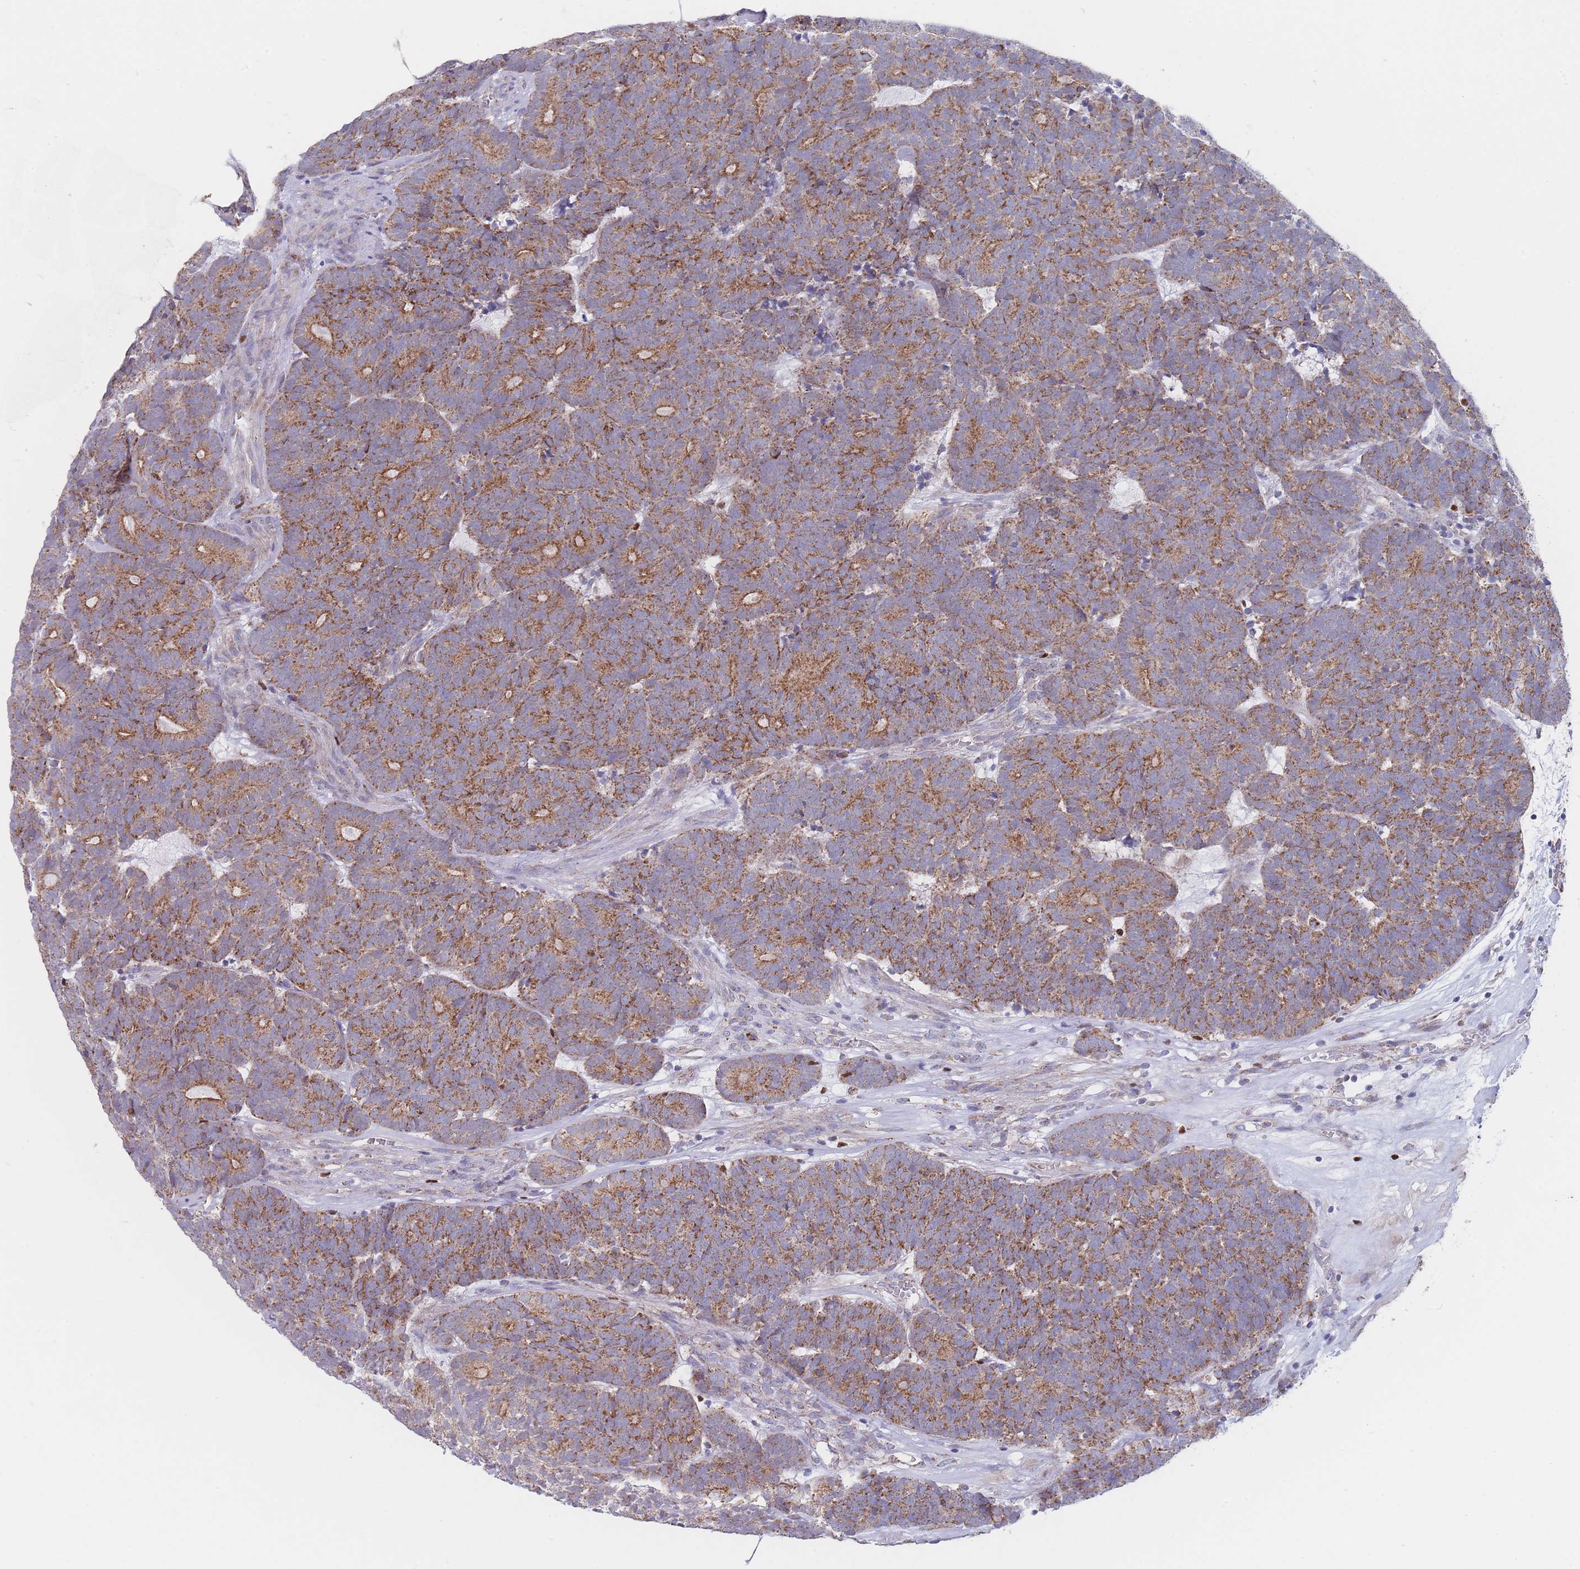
{"staining": {"intensity": "moderate", "quantity": ">75%", "location": "cytoplasmic/membranous"}, "tissue": "head and neck cancer", "cell_type": "Tumor cells", "image_type": "cancer", "snomed": [{"axis": "morphology", "description": "Adenocarcinoma, NOS"}, {"axis": "topography", "description": "Head-Neck"}], "caption": "DAB (3,3'-diaminobenzidine) immunohistochemical staining of human head and neck adenocarcinoma reveals moderate cytoplasmic/membranous protein positivity in approximately >75% of tumor cells.", "gene": "IKZF4", "patient": {"sex": "female", "age": 81}}